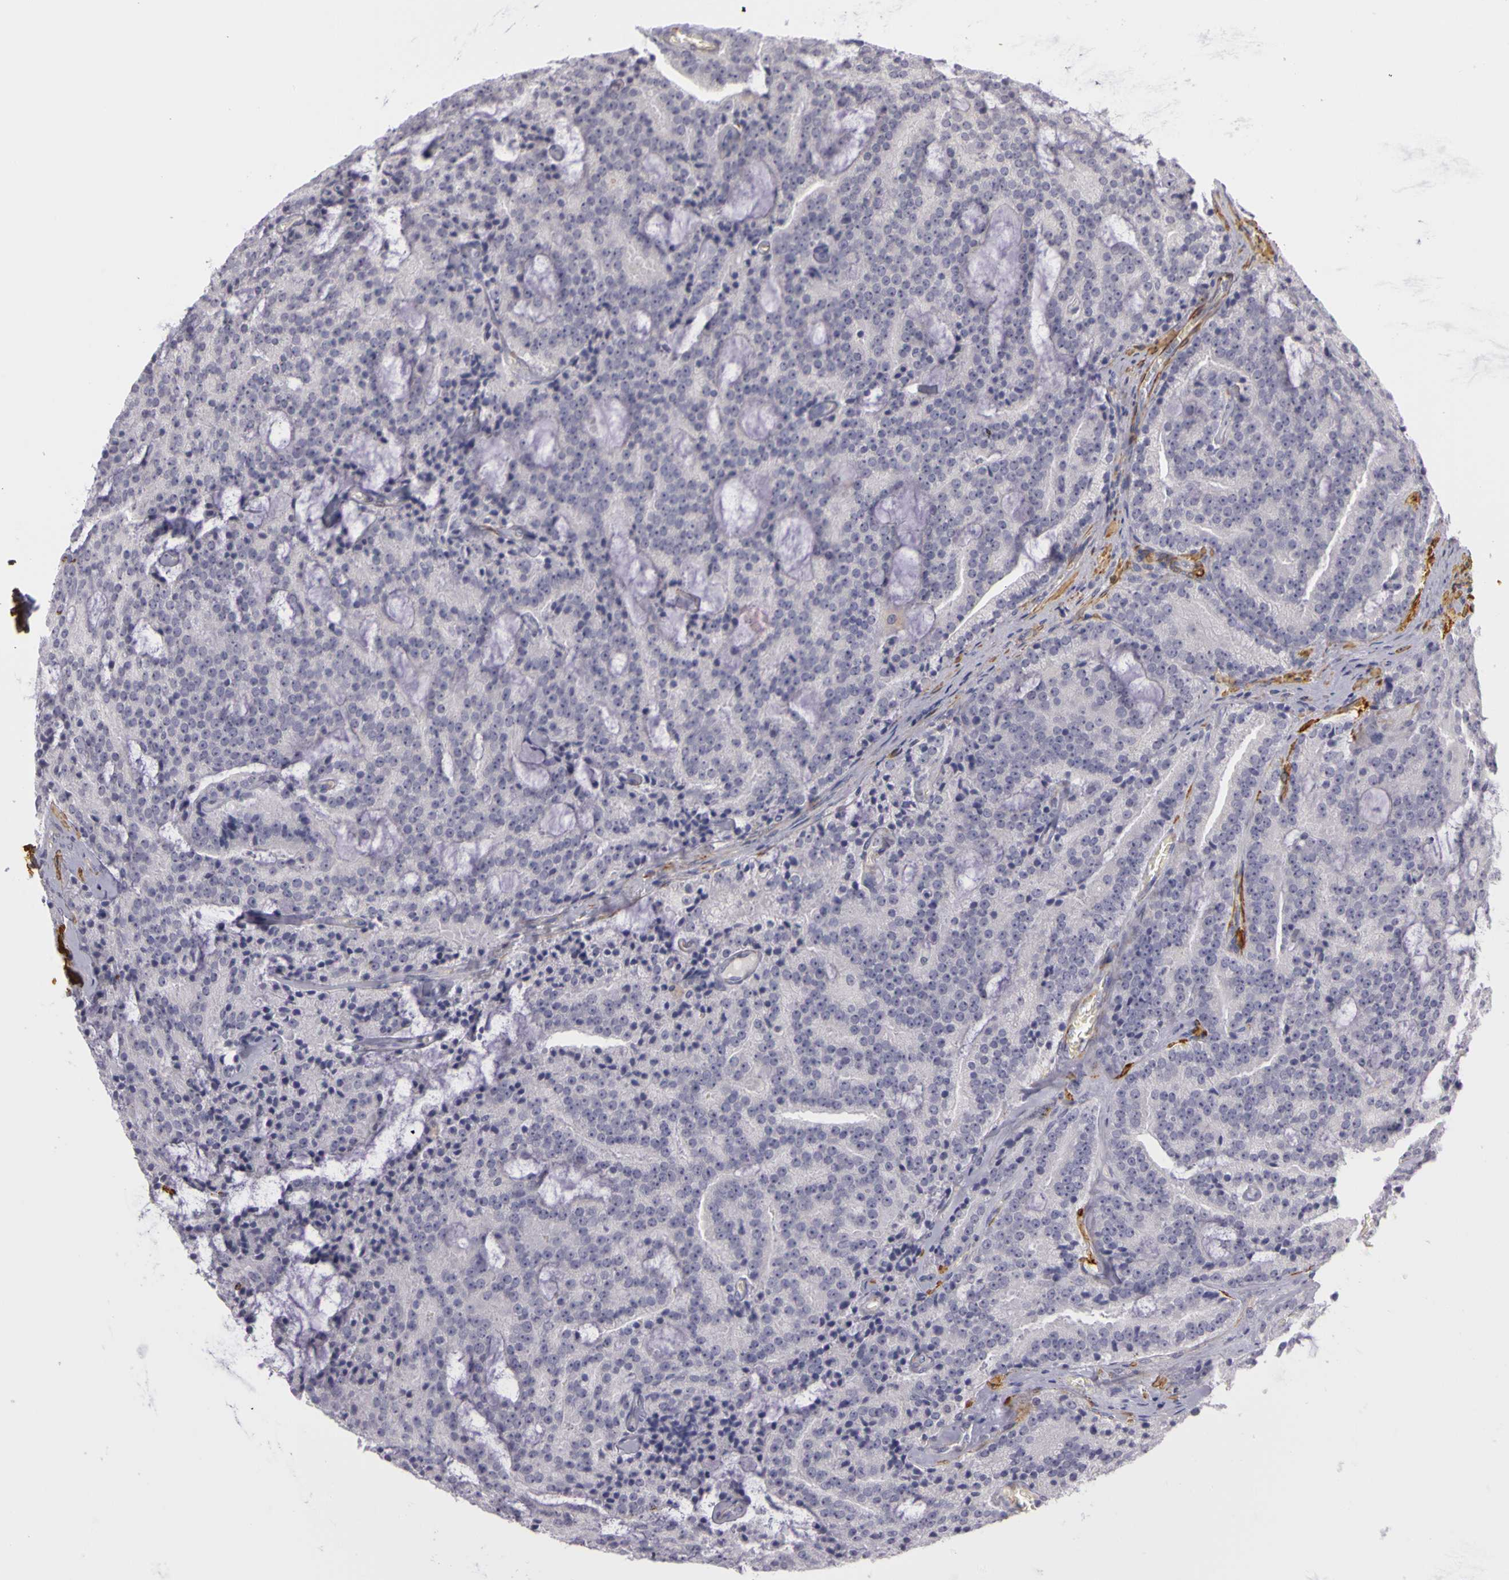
{"staining": {"intensity": "negative", "quantity": "none", "location": "none"}, "tissue": "prostate cancer", "cell_type": "Tumor cells", "image_type": "cancer", "snomed": [{"axis": "morphology", "description": "Adenocarcinoma, Medium grade"}, {"axis": "topography", "description": "Prostate"}], "caption": "The photomicrograph reveals no significant staining in tumor cells of prostate medium-grade adenocarcinoma.", "gene": "CNTN2", "patient": {"sex": "male", "age": 65}}